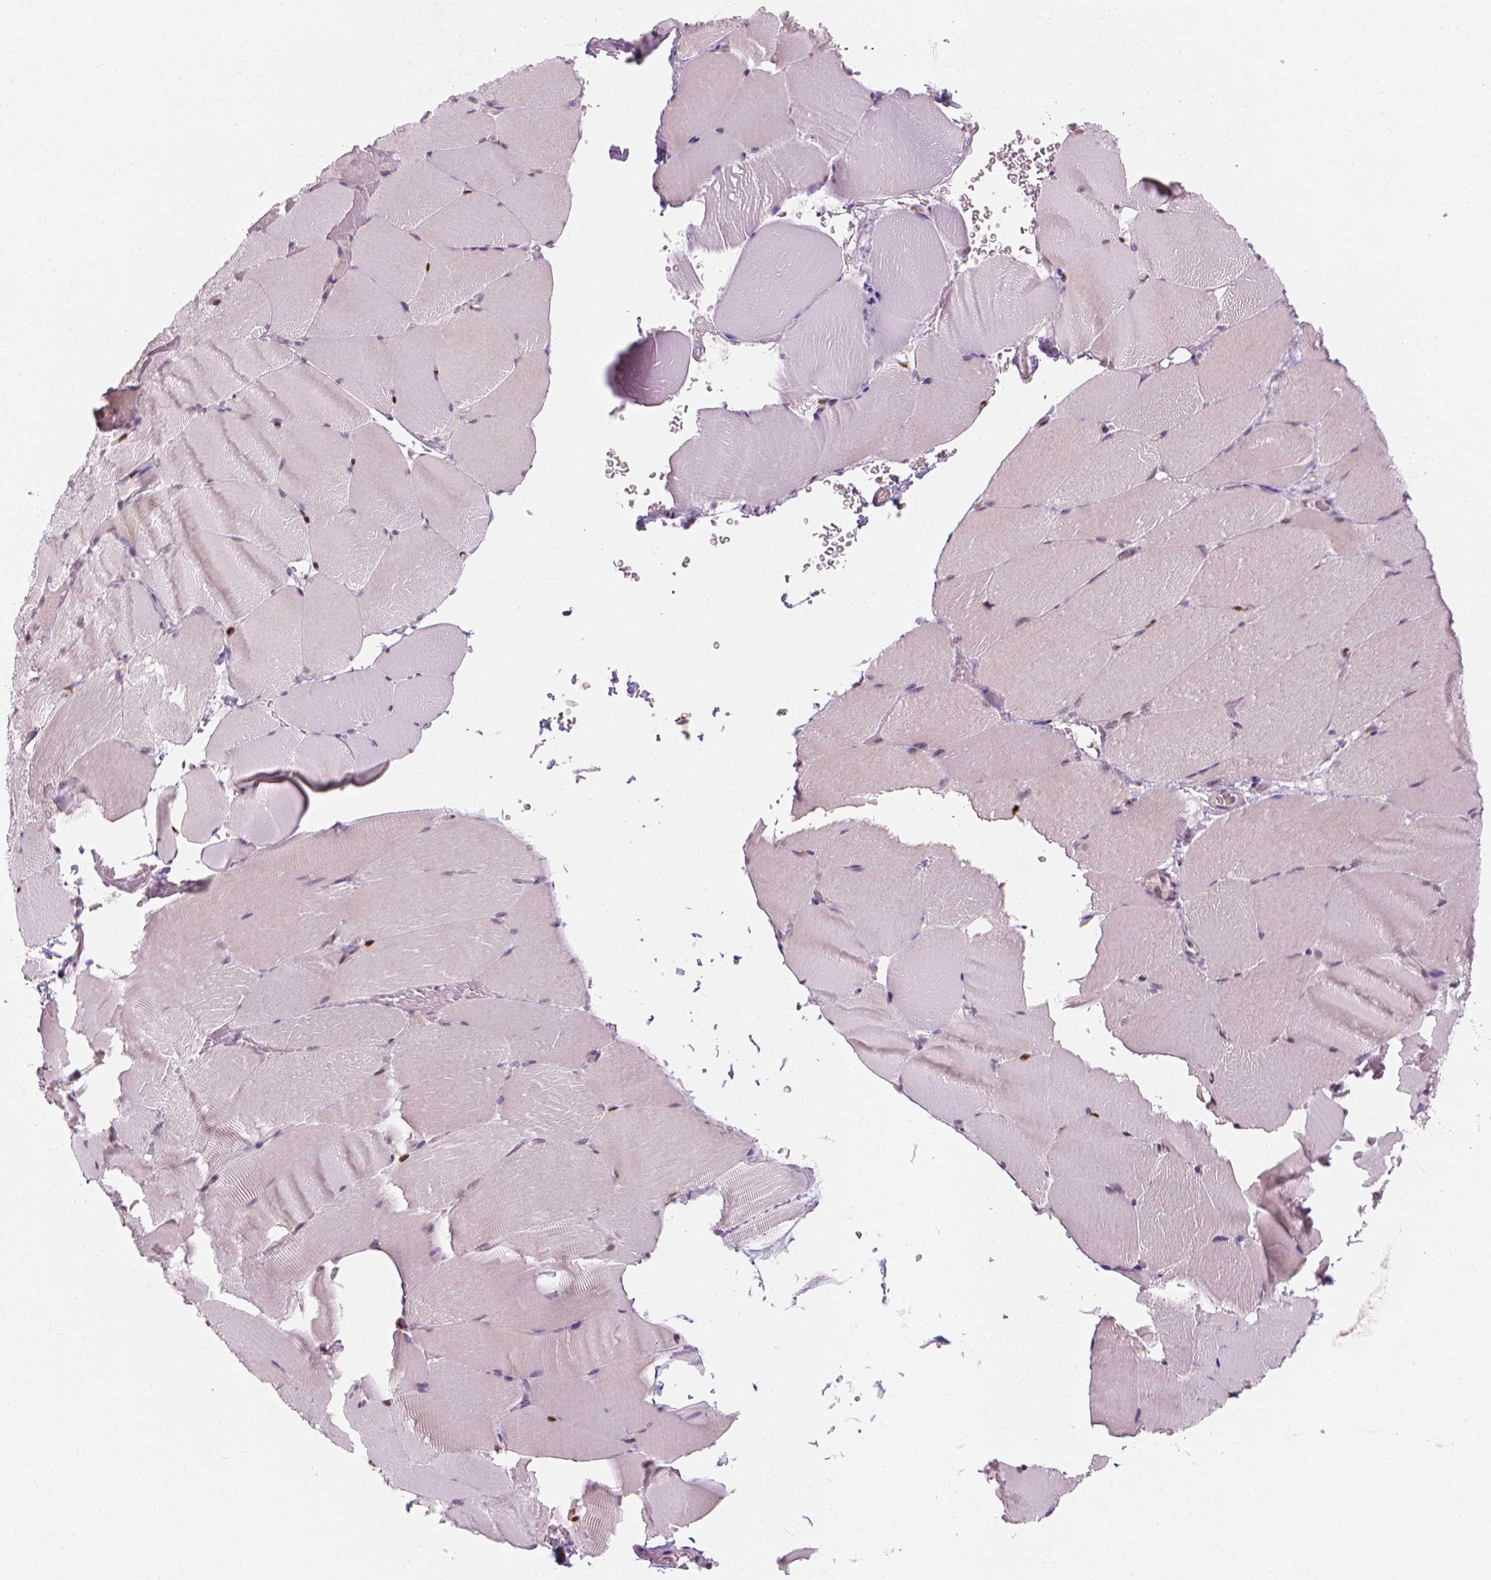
{"staining": {"intensity": "negative", "quantity": "none", "location": "none"}, "tissue": "skeletal muscle", "cell_type": "Myocytes", "image_type": "normal", "snomed": [{"axis": "morphology", "description": "Normal tissue, NOS"}, {"axis": "topography", "description": "Skeletal muscle"}], "caption": "Protein analysis of benign skeletal muscle demonstrates no significant expression in myocytes.", "gene": "CDKN1C", "patient": {"sex": "female", "age": 37}}